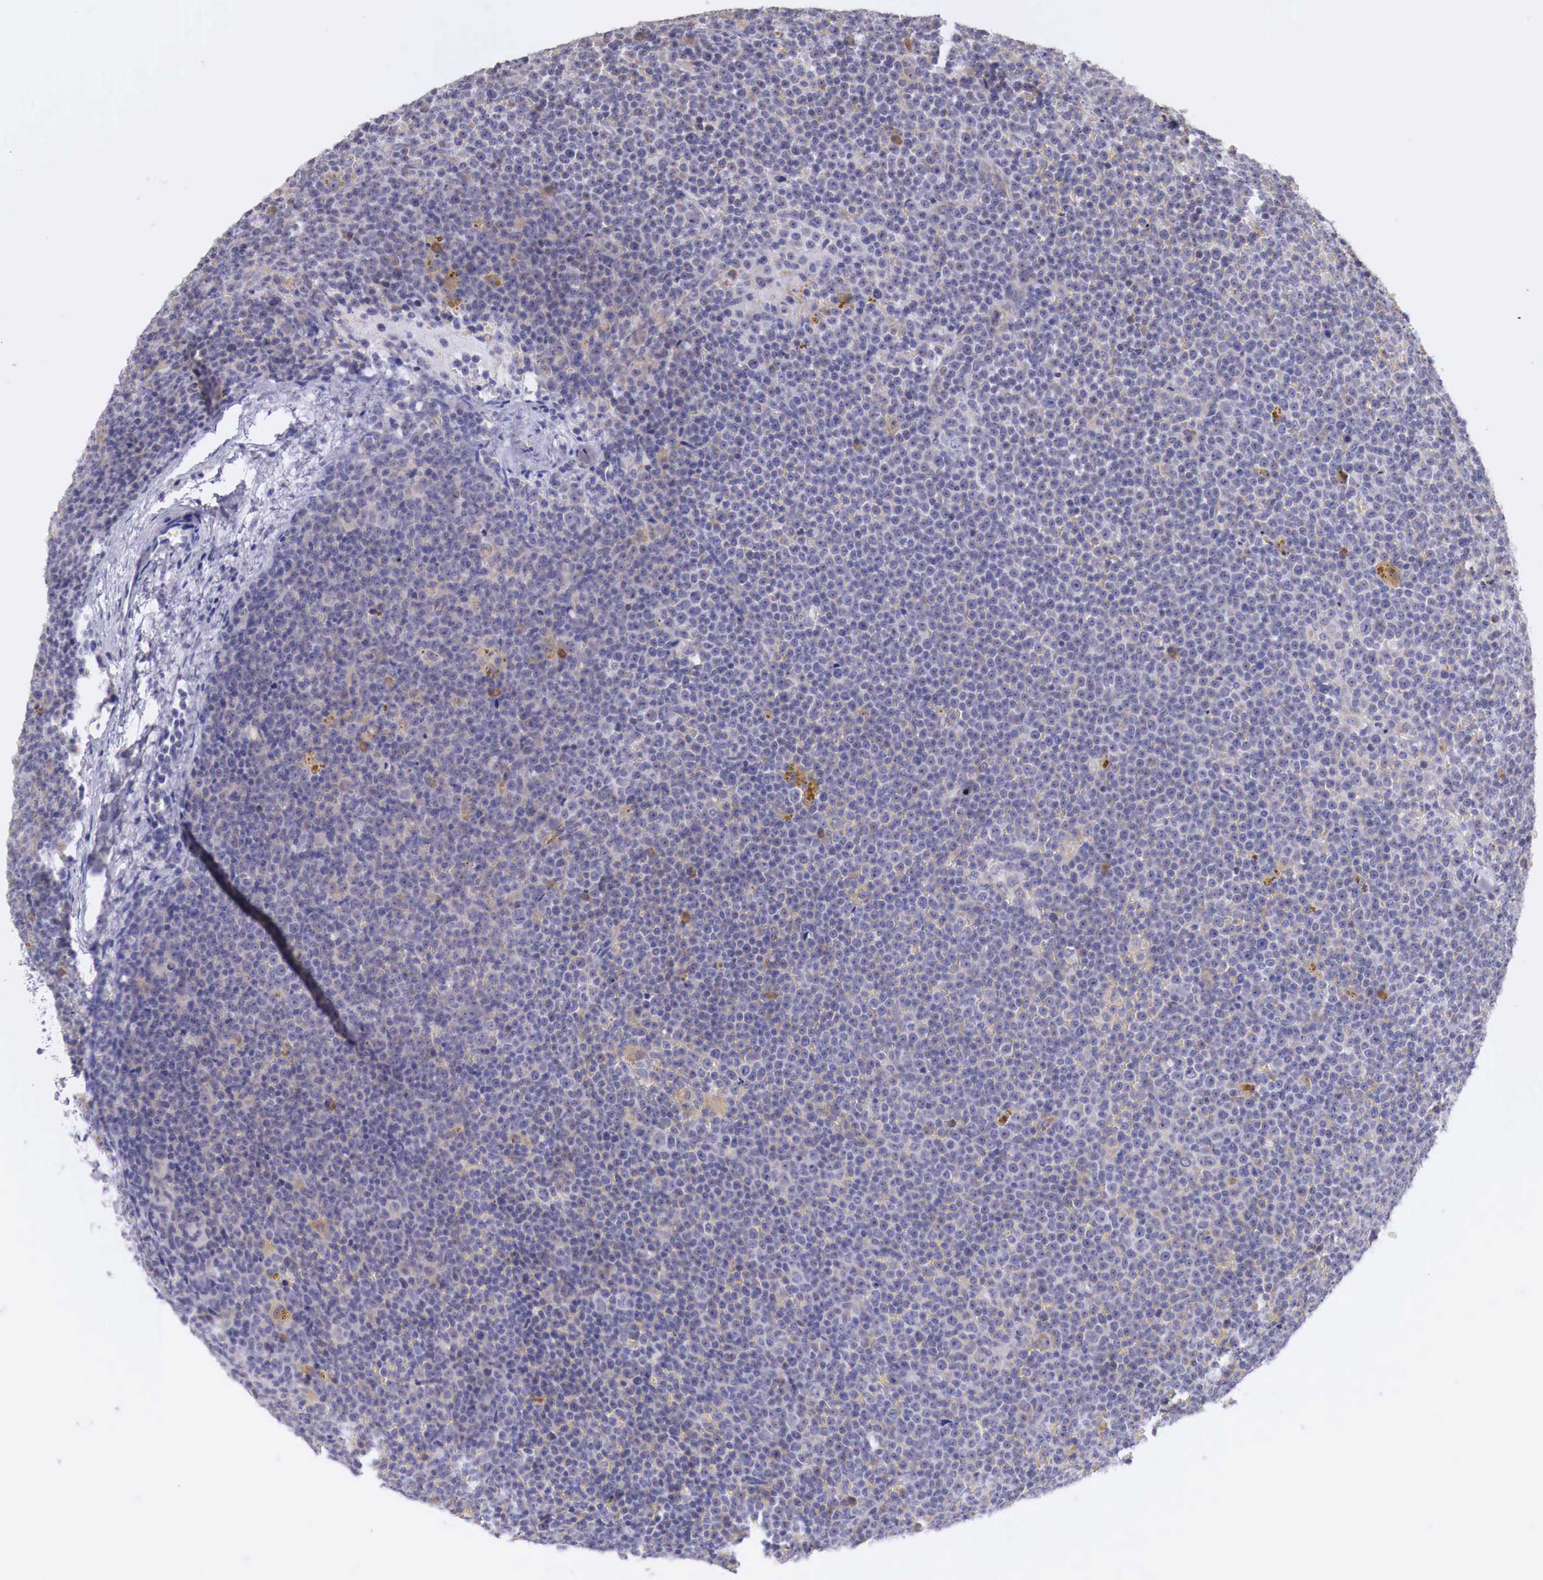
{"staining": {"intensity": "negative", "quantity": "none", "location": "none"}, "tissue": "lymphoma", "cell_type": "Tumor cells", "image_type": "cancer", "snomed": [{"axis": "morphology", "description": "Malignant lymphoma, non-Hodgkin's type, Low grade"}, {"axis": "topography", "description": "Lymph node"}], "caption": "This is a image of immunohistochemistry staining of lymphoma, which shows no expression in tumor cells. (Immunohistochemistry, brightfield microscopy, high magnification).", "gene": "NREP", "patient": {"sex": "male", "age": 50}}